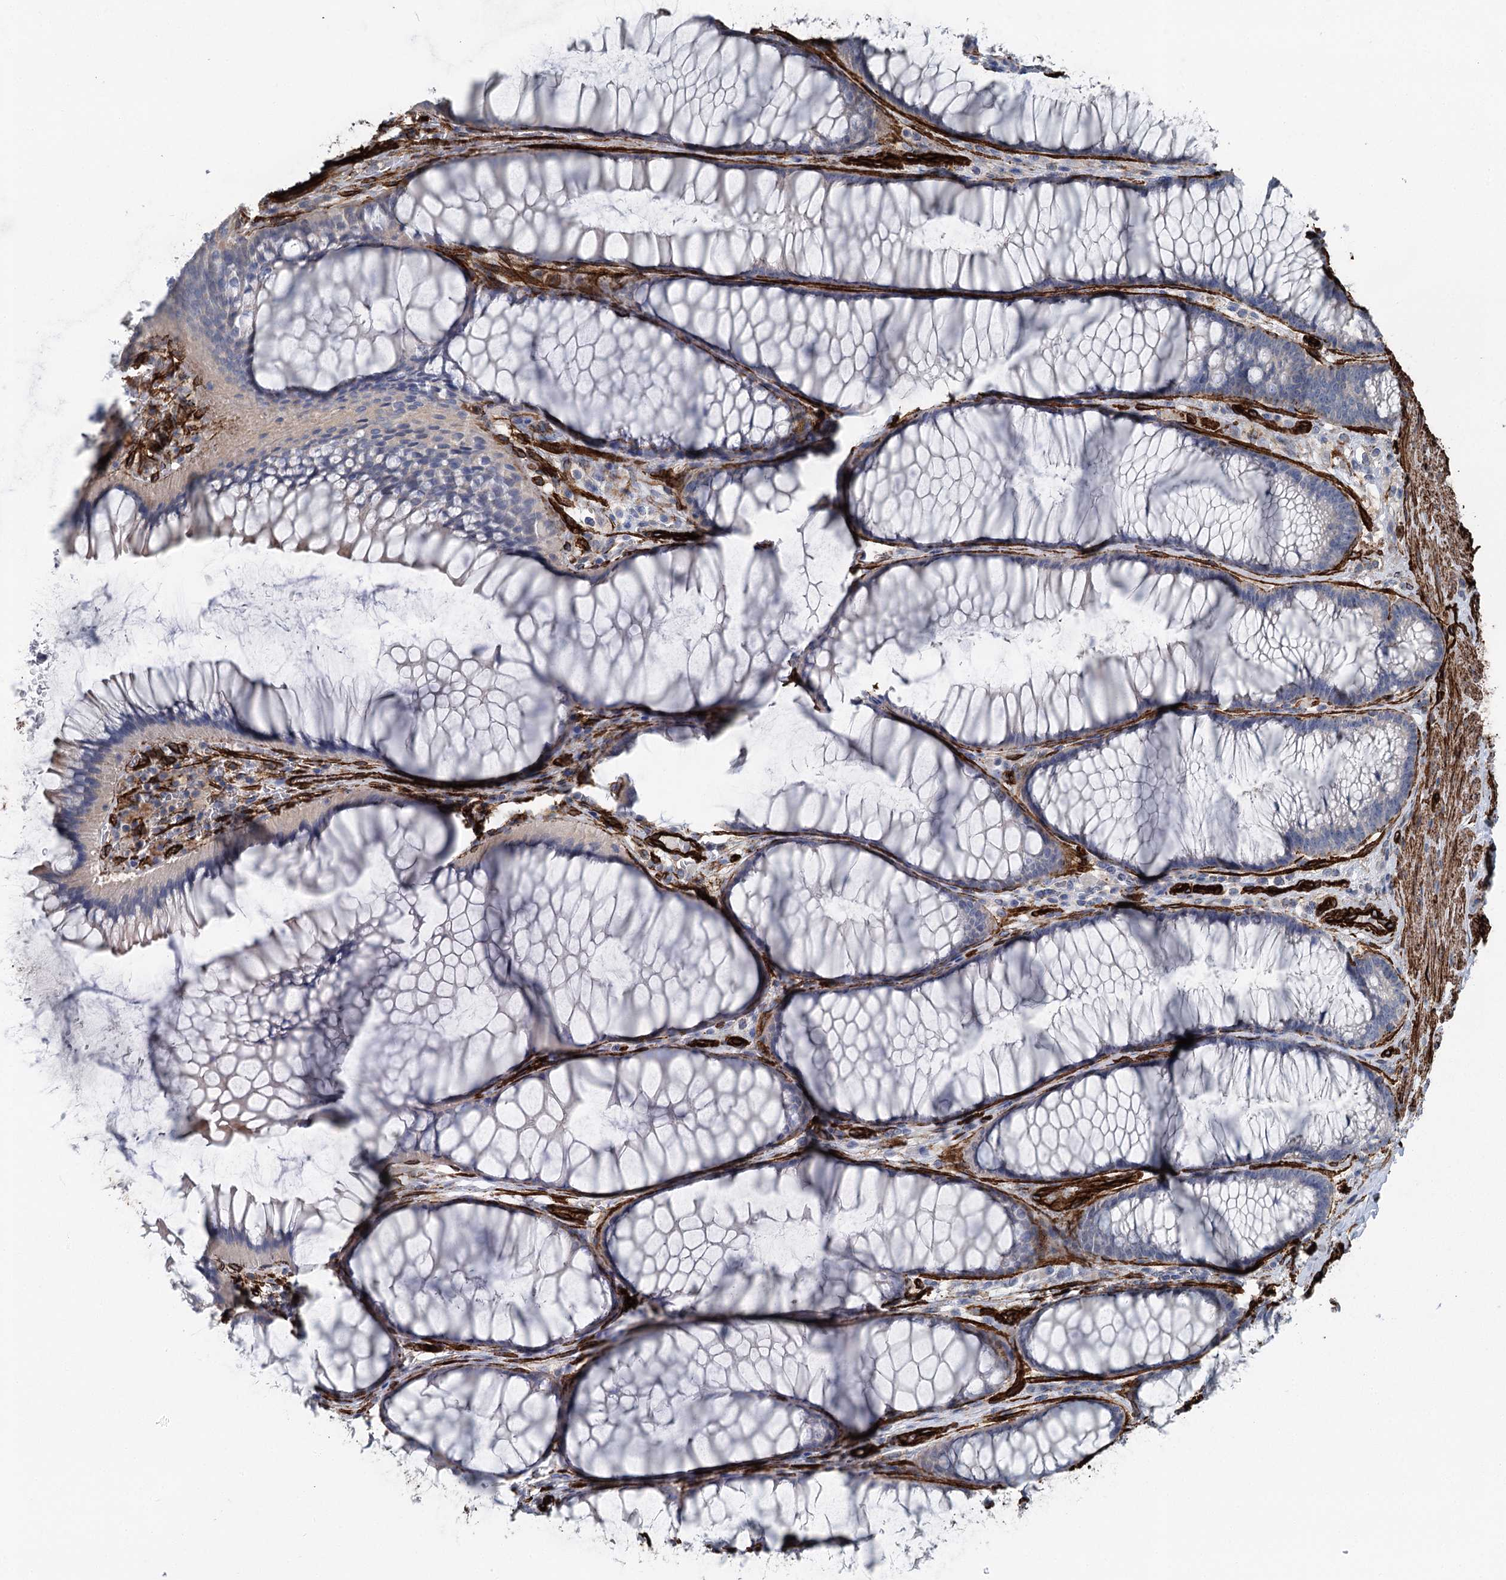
{"staining": {"intensity": "strong", "quantity": ">75%", "location": "cytoplasmic/membranous"}, "tissue": "colon", "cell_type": "Endothelial cells", "image_type": "normal", "snomed": [{"axis": "morphology", "description": "Normal tissue, NOS"}, {"axis": "topography", "description": "Colon"}], "caption": "Protein analysis of normal colon displays strong cytoplasmic/membranous staining in about >75% of endothelial cells.", "gene": "IQSEC1", "patient": {"sex": "female", "age": 82}}